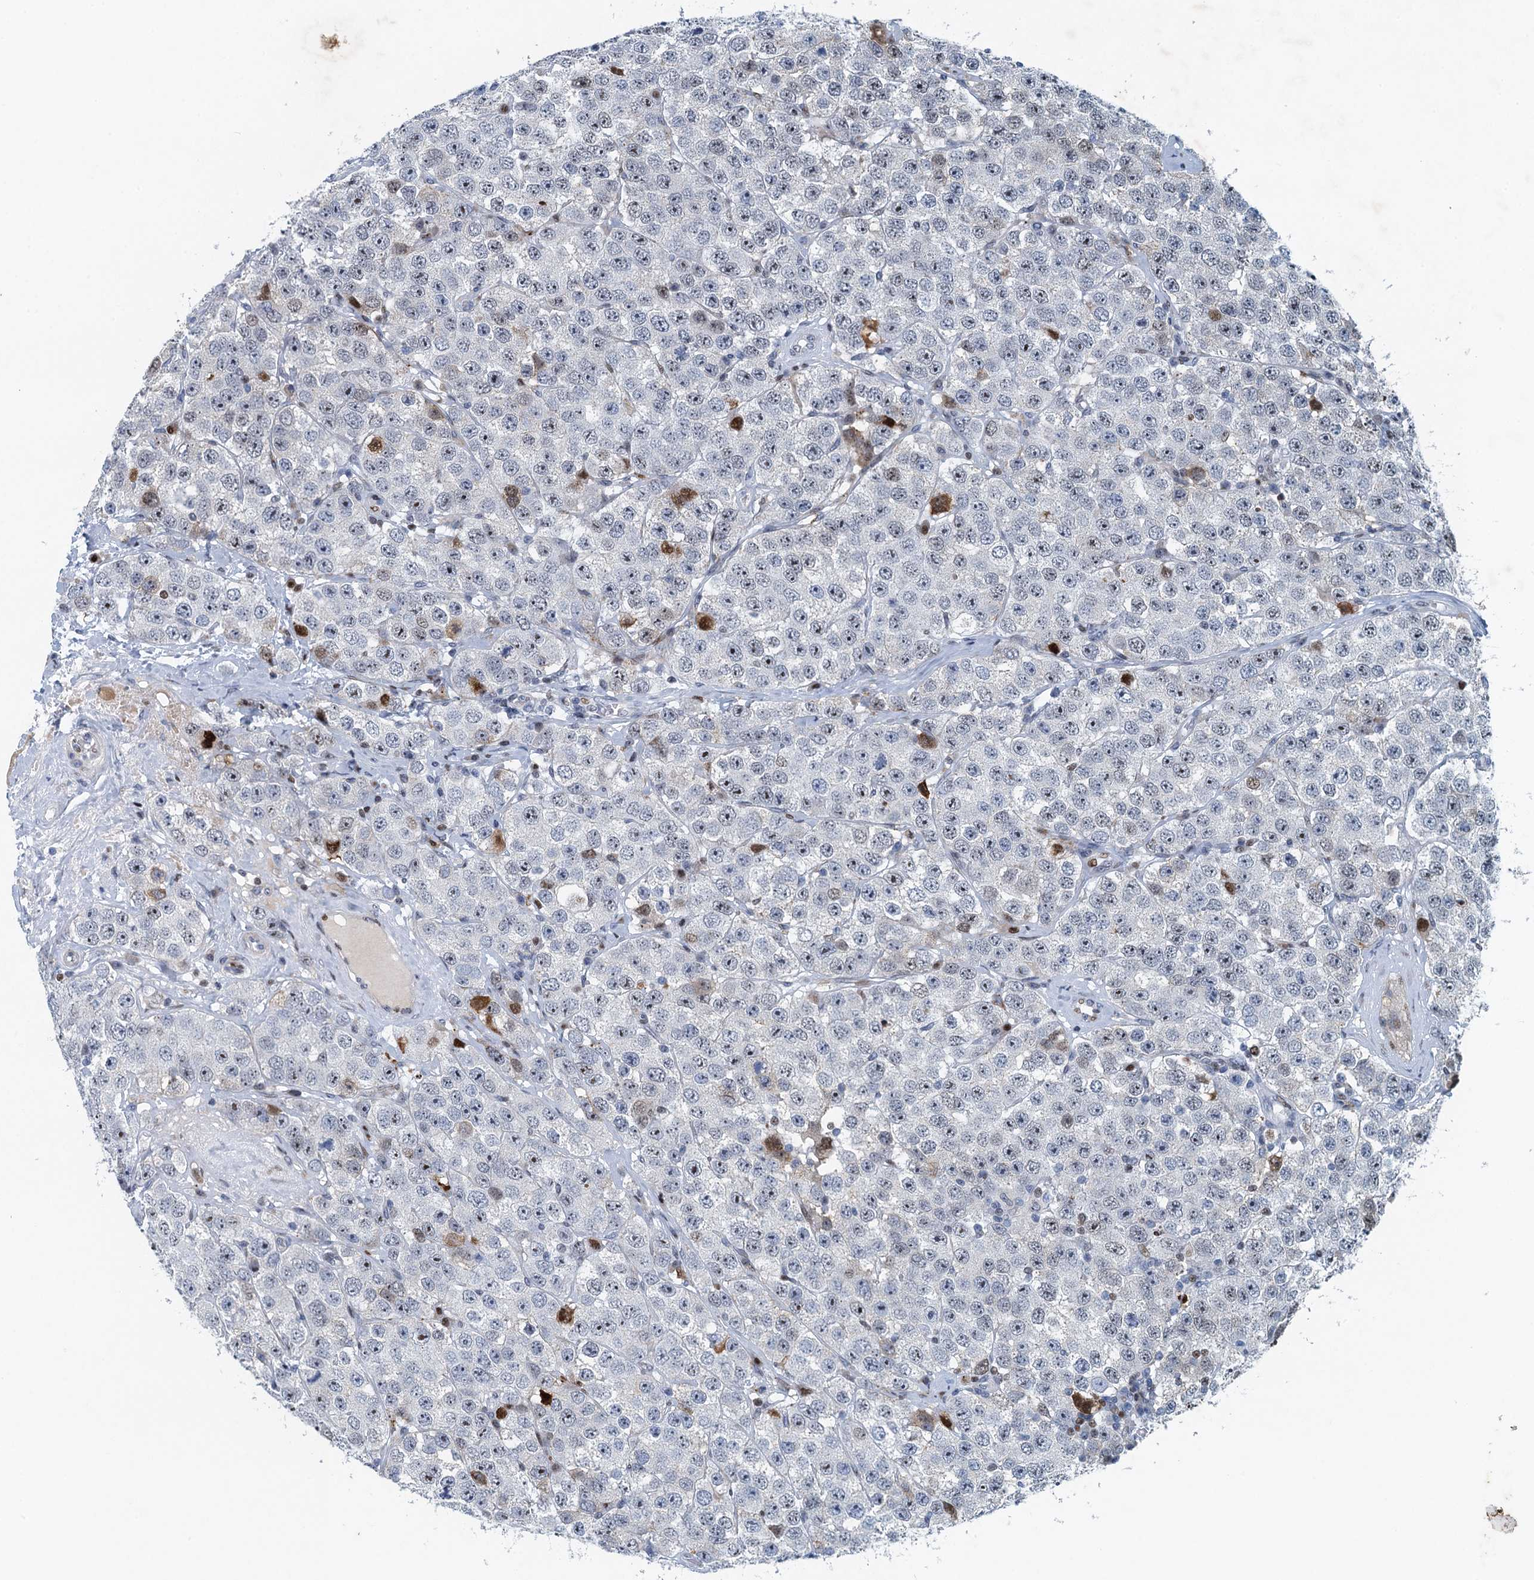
{"staining": {"intensity": "moderate", "quantity": "<25%", "location": "nuclear"}, "tissue": "testis cancer", "cell_type": "Tumor cells", "image_type": "cancer", "snomed": [{"axis": "morphology", "description": "Seminoma, NOS"}, {"axis": "topography", "description": "Testis"}], "caption": "This micrograph shows immunohistochemistry (IHC) staining of human seminoma (testis), with low moderate nuclear positivity in about <25% of tumor cells.", "gene": "ANKRD13D", "patient": {"sex": "male", "age": 28}}